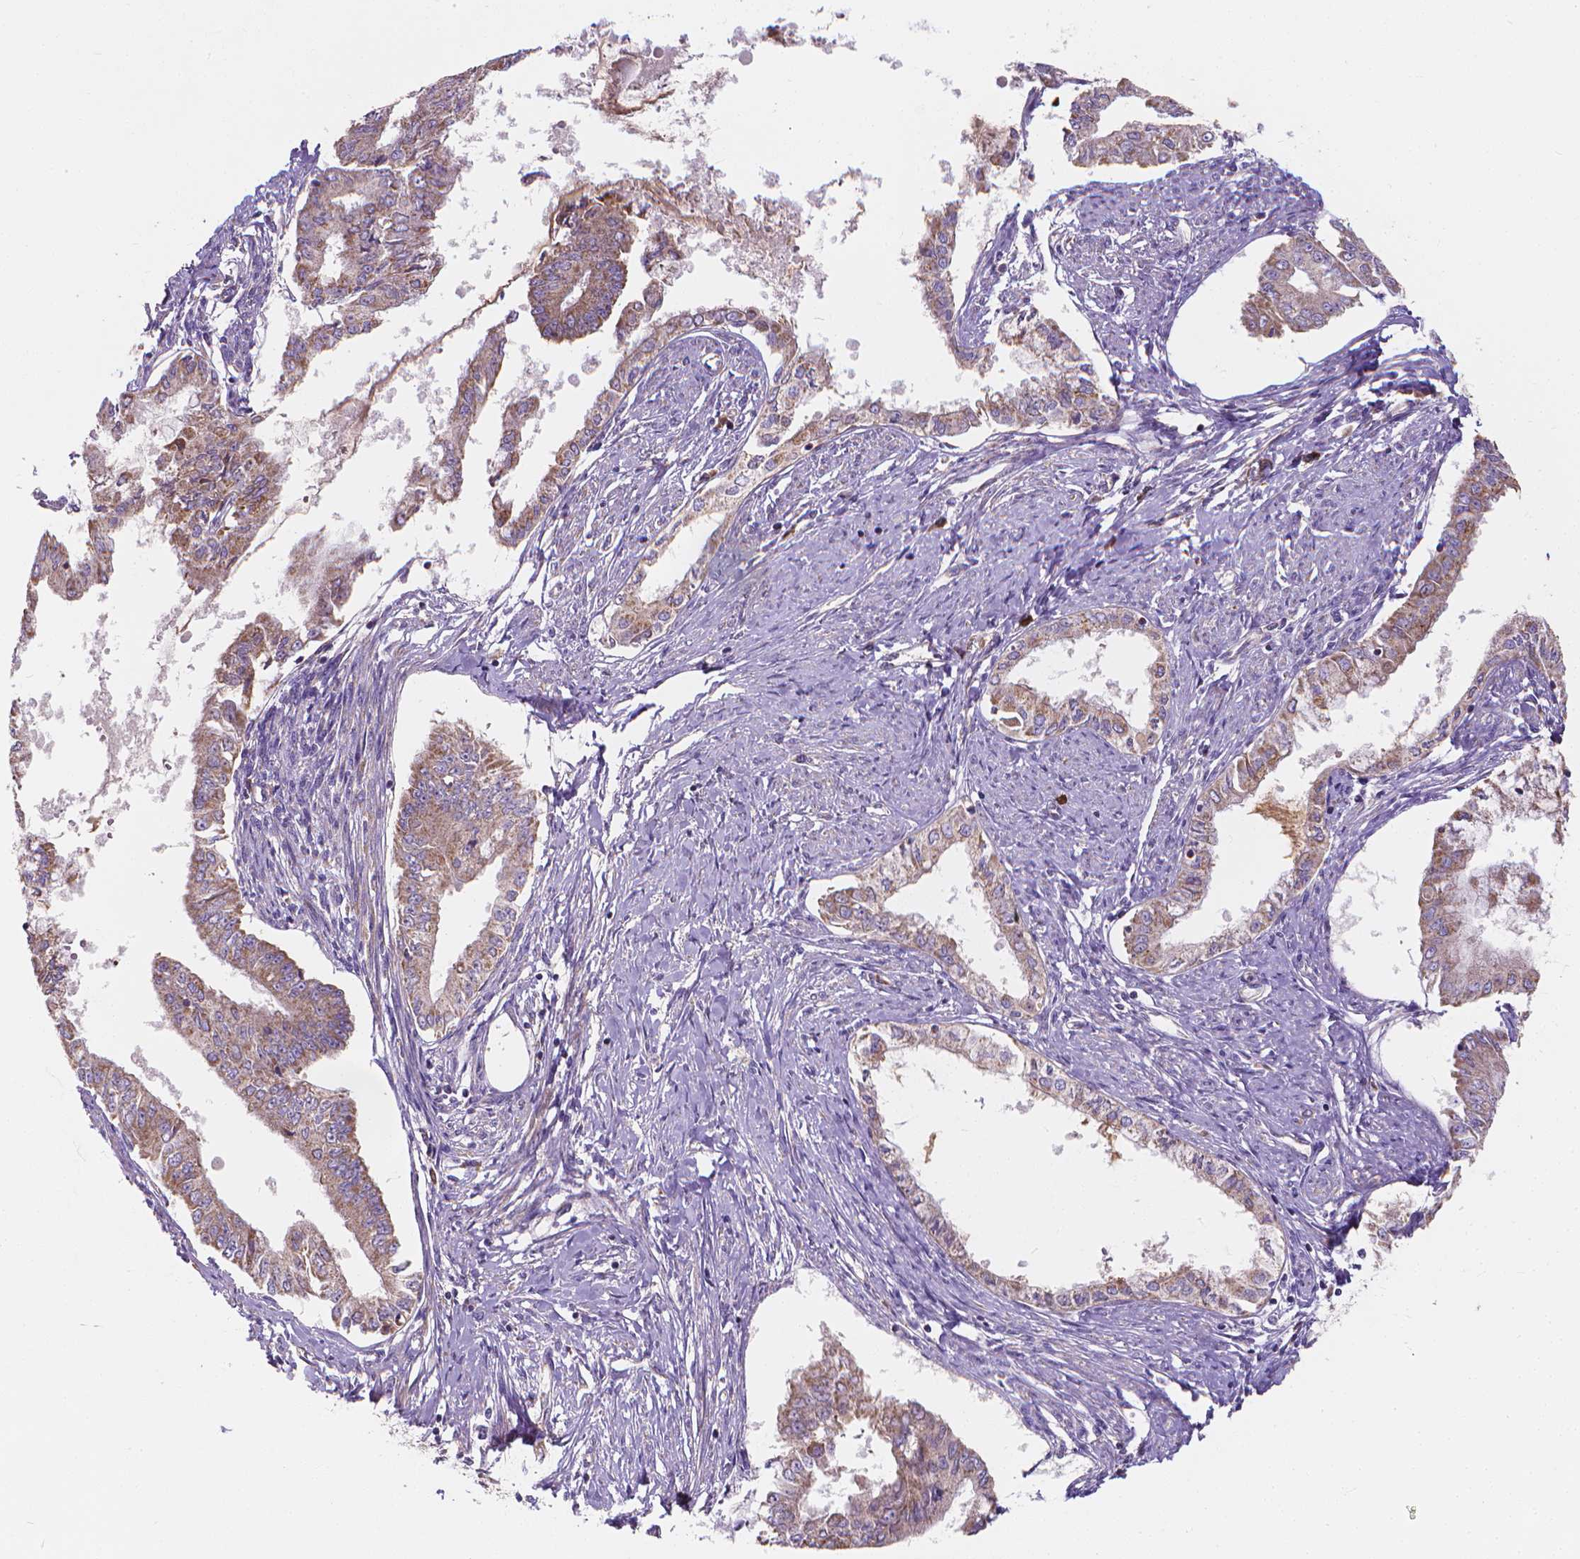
{"staining": {"intensity": "weak", "quantity": ">75%", "location": "cytoplasmic/membranous"}, "tissue": "endometrial cancer", "cell_type": "Tumor cells", "image_type": "cancer", "snomed": [{"axis": "morphology", "description": "Adenocarcinoma, NOS"}, {"axis": "topography", "description": "Endometrium"}], "caption": "An IHC histopathology image of neoplastic tissue is shown. Protein staining in brown shows weak cytoplasmic/membranous positivity in adenocarcinoma (endometrial) within tumor cells.", "gene": "SNCAIP", "patient": {"sex": "female", "age": 76}}